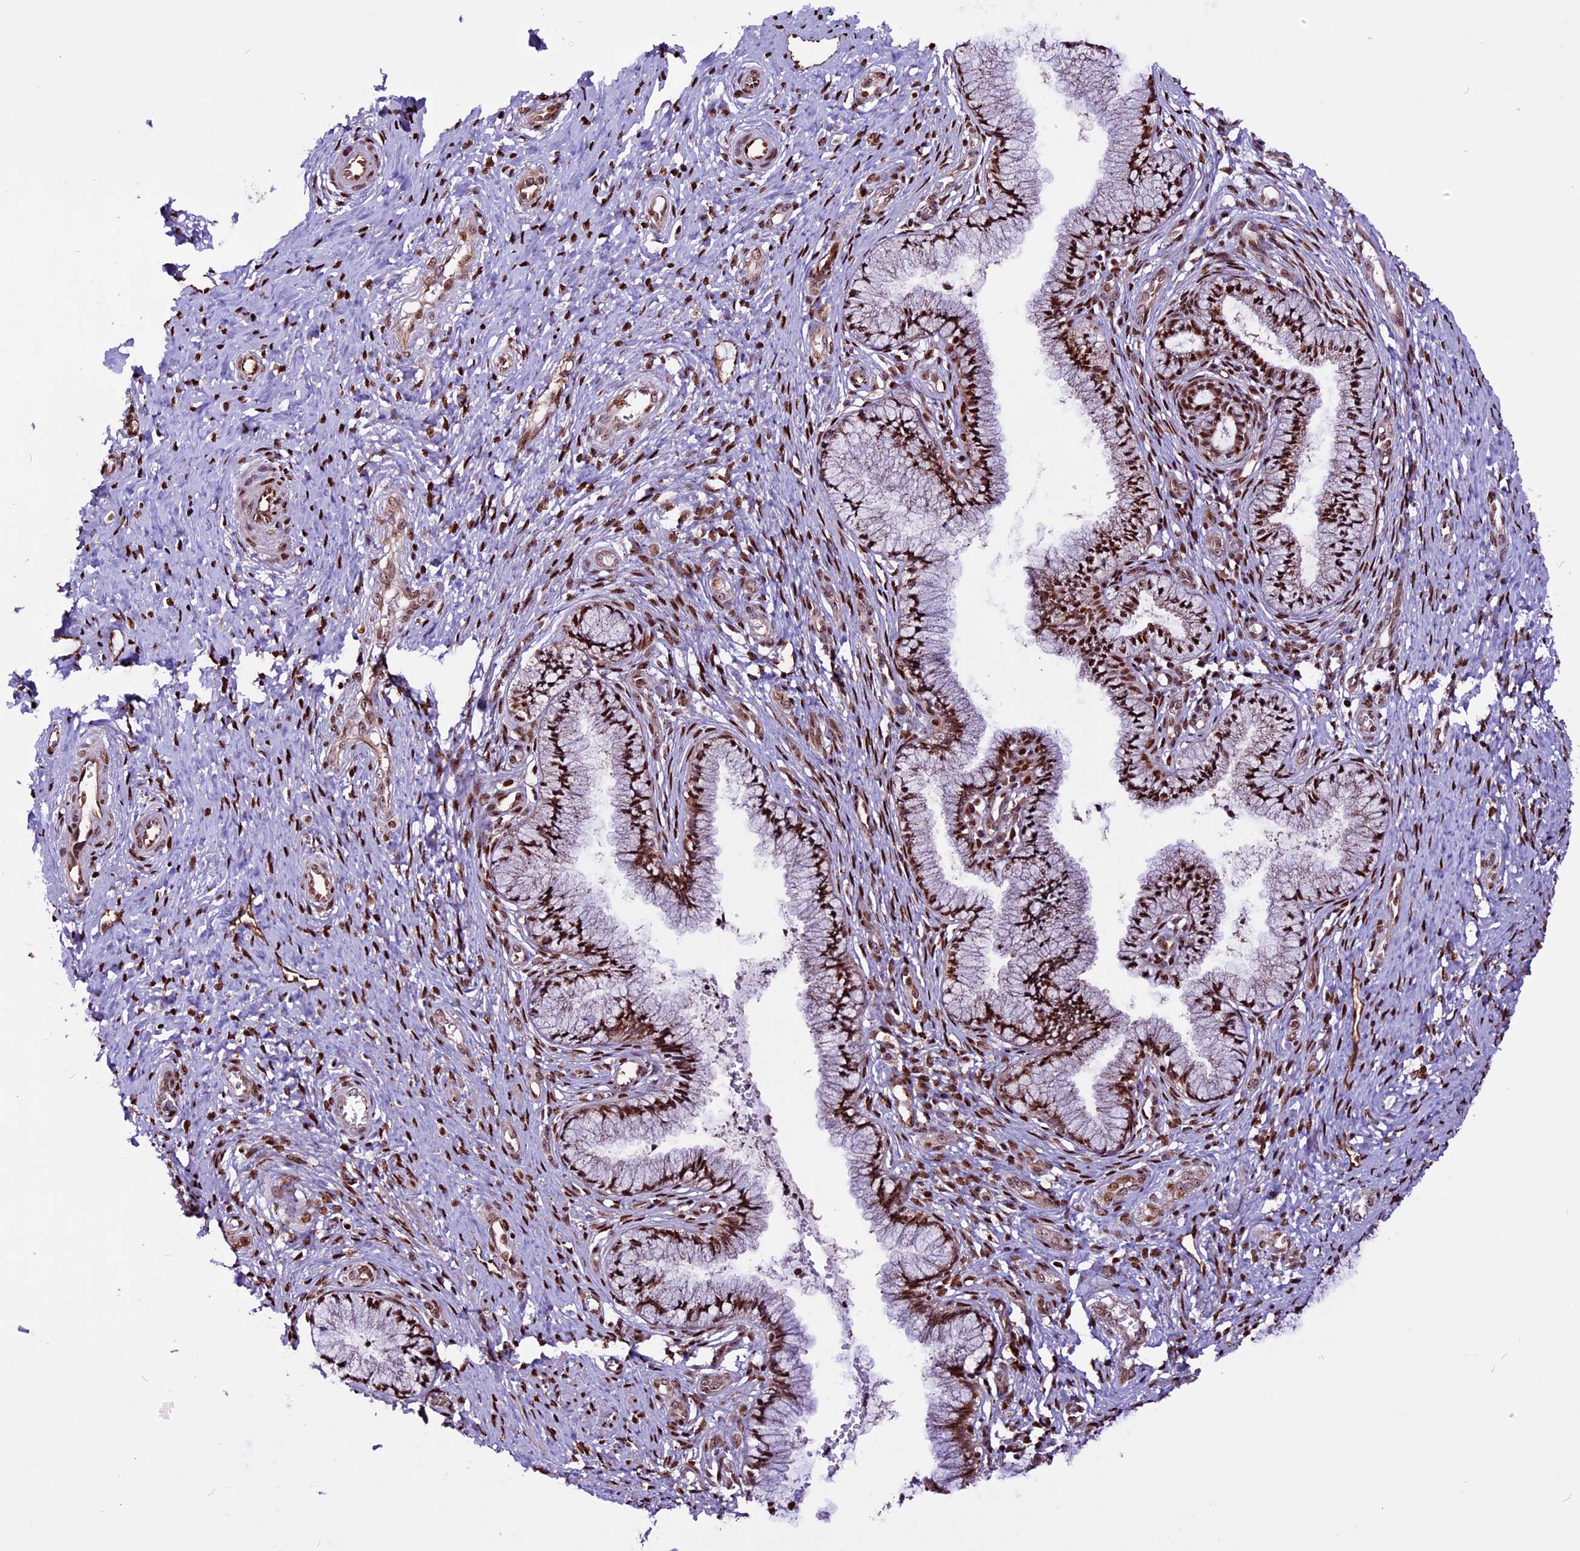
{"staining": {"intensity": "strong", "quantity": ">75%", "location": "cytoplasmic/membranous,nuclear"}, "tissue": "cervix", "cell_type": "Glandular cells", "image_type": "normal", "snomed": [{"axis": "morphology", "description": "Normal tissue, NOS"}, {"axis": "topography", "description": "Cervix"}], "caption": "This photomicrograph shows normal cervix stained with immunohistochemistry to label a protein in brown. The cytoplasmic/membranous,nuclear of glandular cells show strong positivity for the protein. Nuclei are counter-stained blue.", "gene": "RINL", "patient": {"sex": "female", "age": 36}}